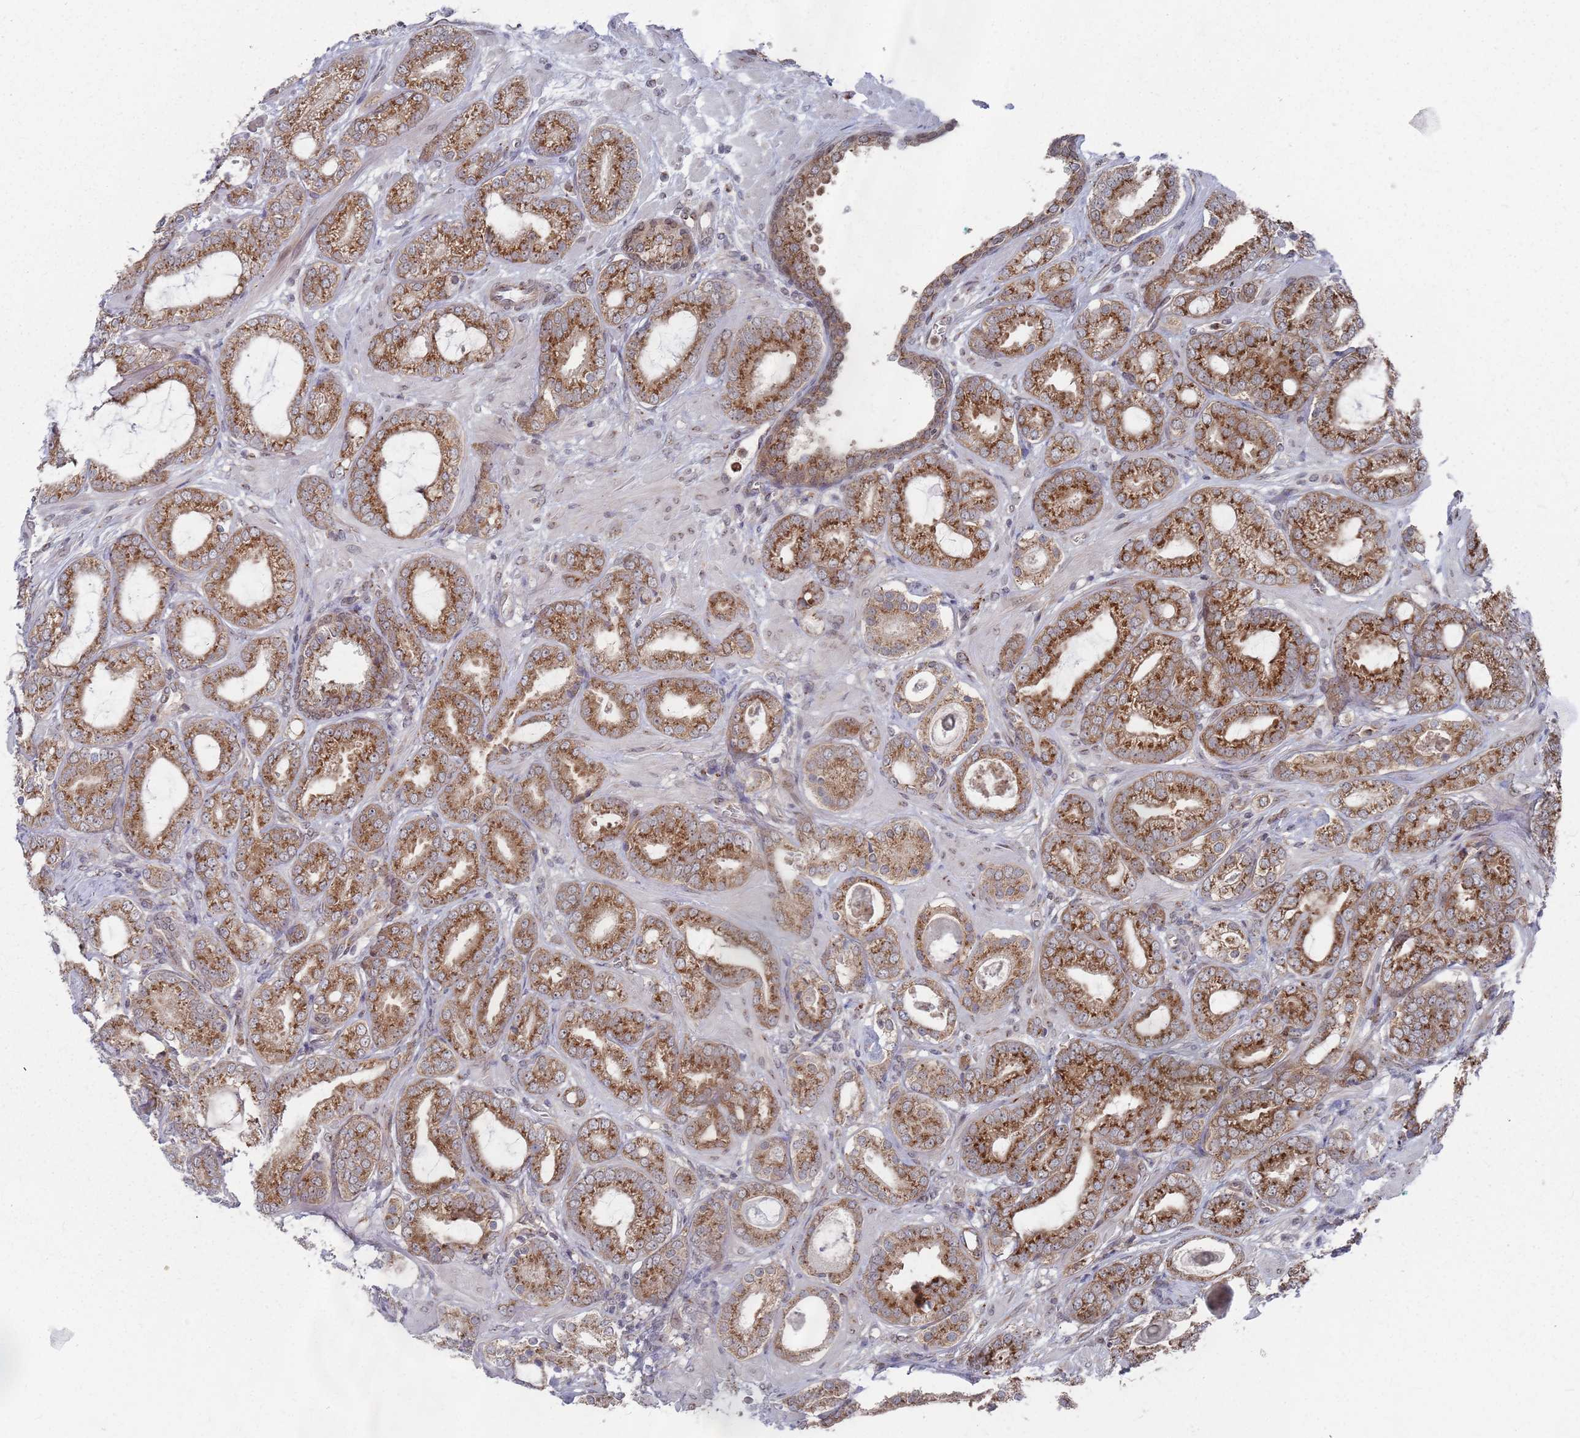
{"staining": {"intensity": "strong", "quantity": ">75%", "location": "cytoplasmic/membranous"}, "tissue": "prostate cancer", "cell_type": "Tumor cells", "image_type": "cancer", "snomed": [{"axis": "morphology", "description": "Adenocarcinoma, High grade"}, {"axis": "topography", "description": "Prostate"}], "caption": "This image displays prostate high-grade adenocarcinoma stained with immunohistochemistry (IHC) to label a protein in brown. The cytoplasmic/membranous of tumor cells show strong positivity for the protein. Nuclei are counter-stained blue.", "gene": "FMO4", "patient": {"sex": "male", "age": 60}}